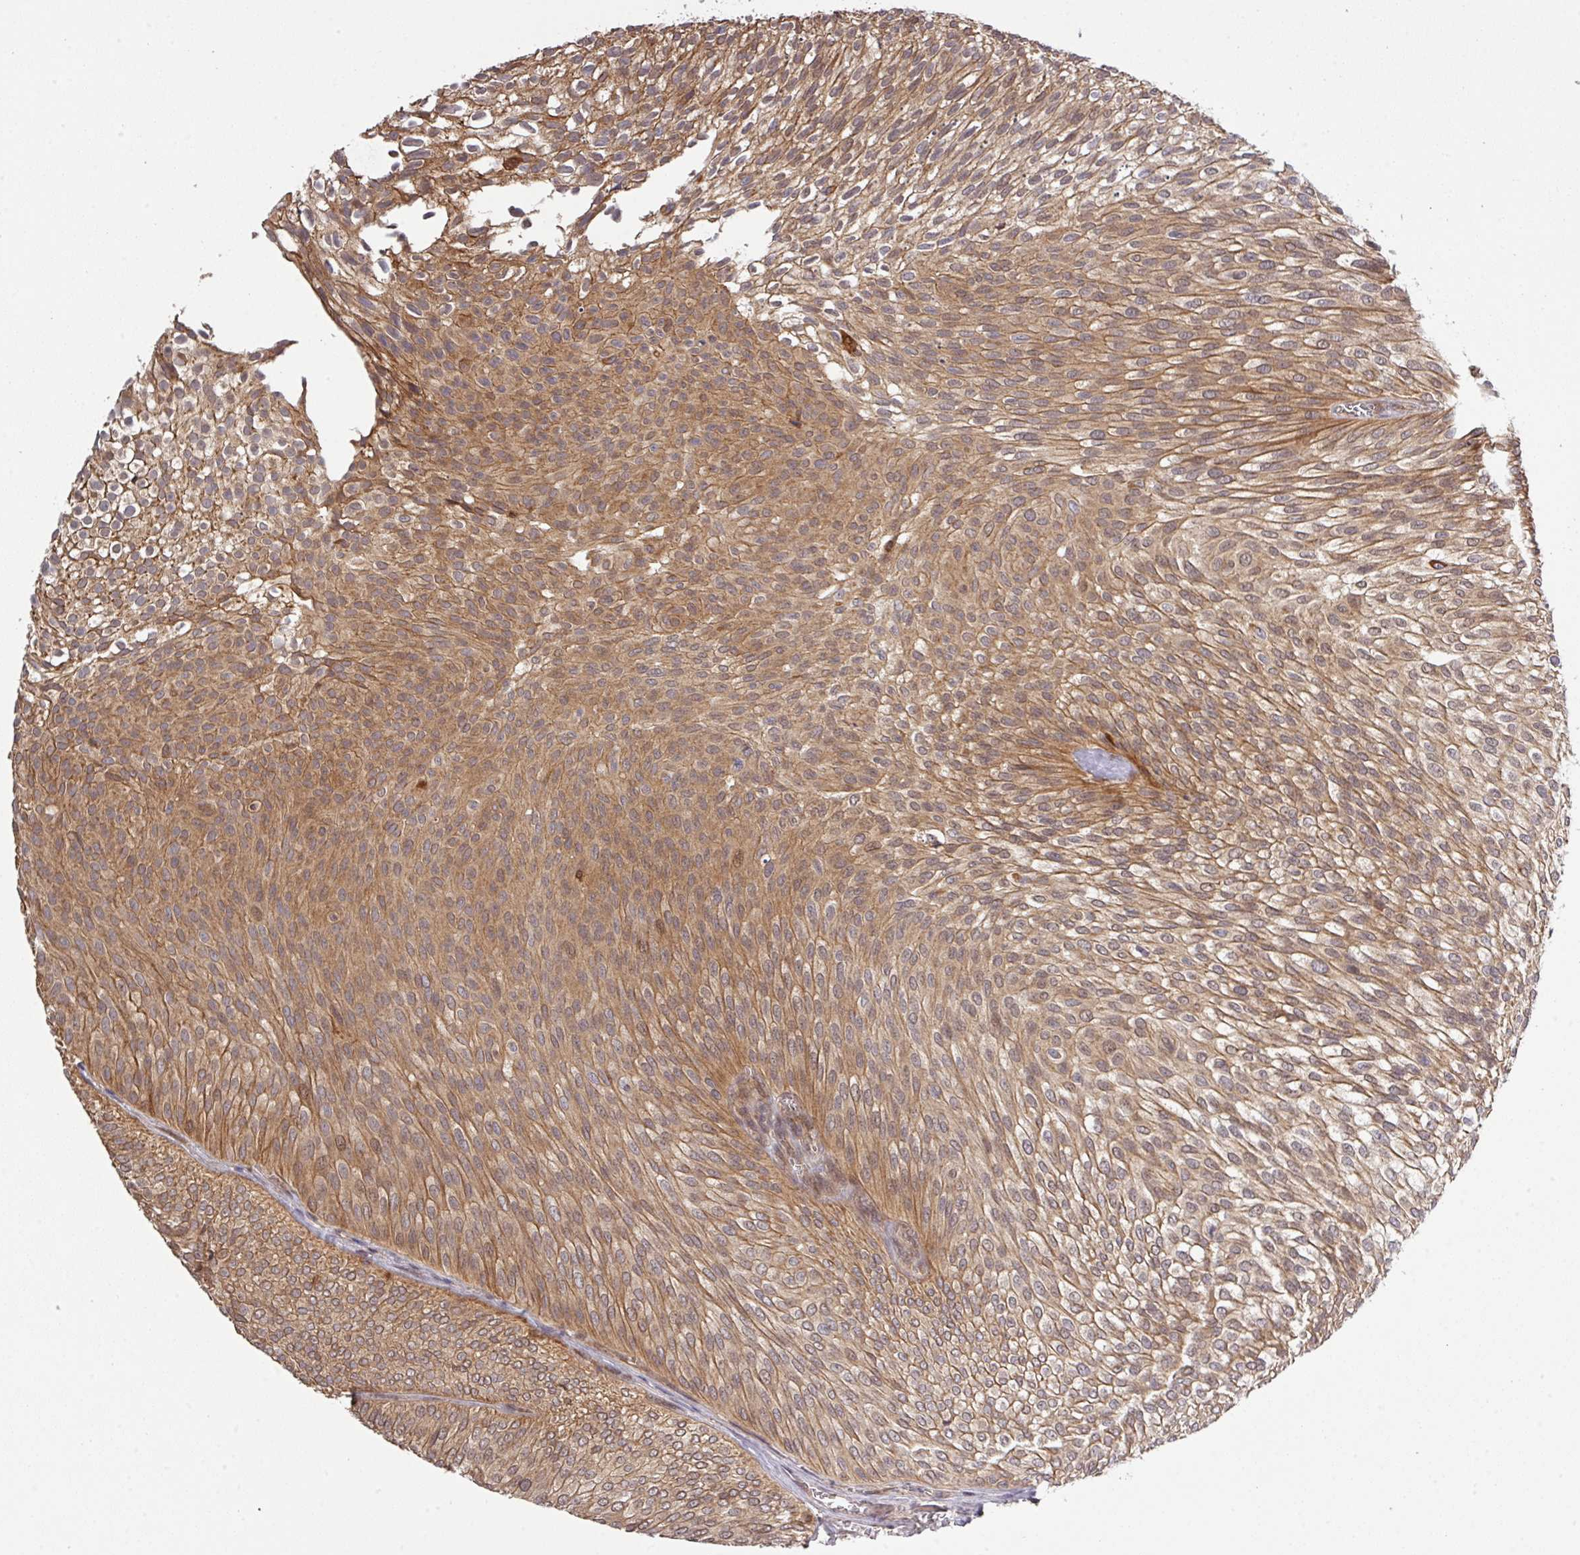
{"staining": {"intensity": "moderate", "quantity": ">75%", "location": "cytoplasmic/membranous"}, "tissue": "urothelial cancer", "cell_type": "Tumor cells", "image_type": "cancer", "snomed": [{"axis": "morphology", "description": "Urothelial carcinoma, Low grade"}, {"axis": "topography", "description": "Urinary bladder"}], "caption": "Immunohistochemical staining of human low-grade urothelial carcinoma demonstrates medium levels of moderate cytoplasmic/membranous protein staining in approximately >75% of tumor cells.", "gene": "ARPIN", "patient": {"sex": "male", "age": 91}}